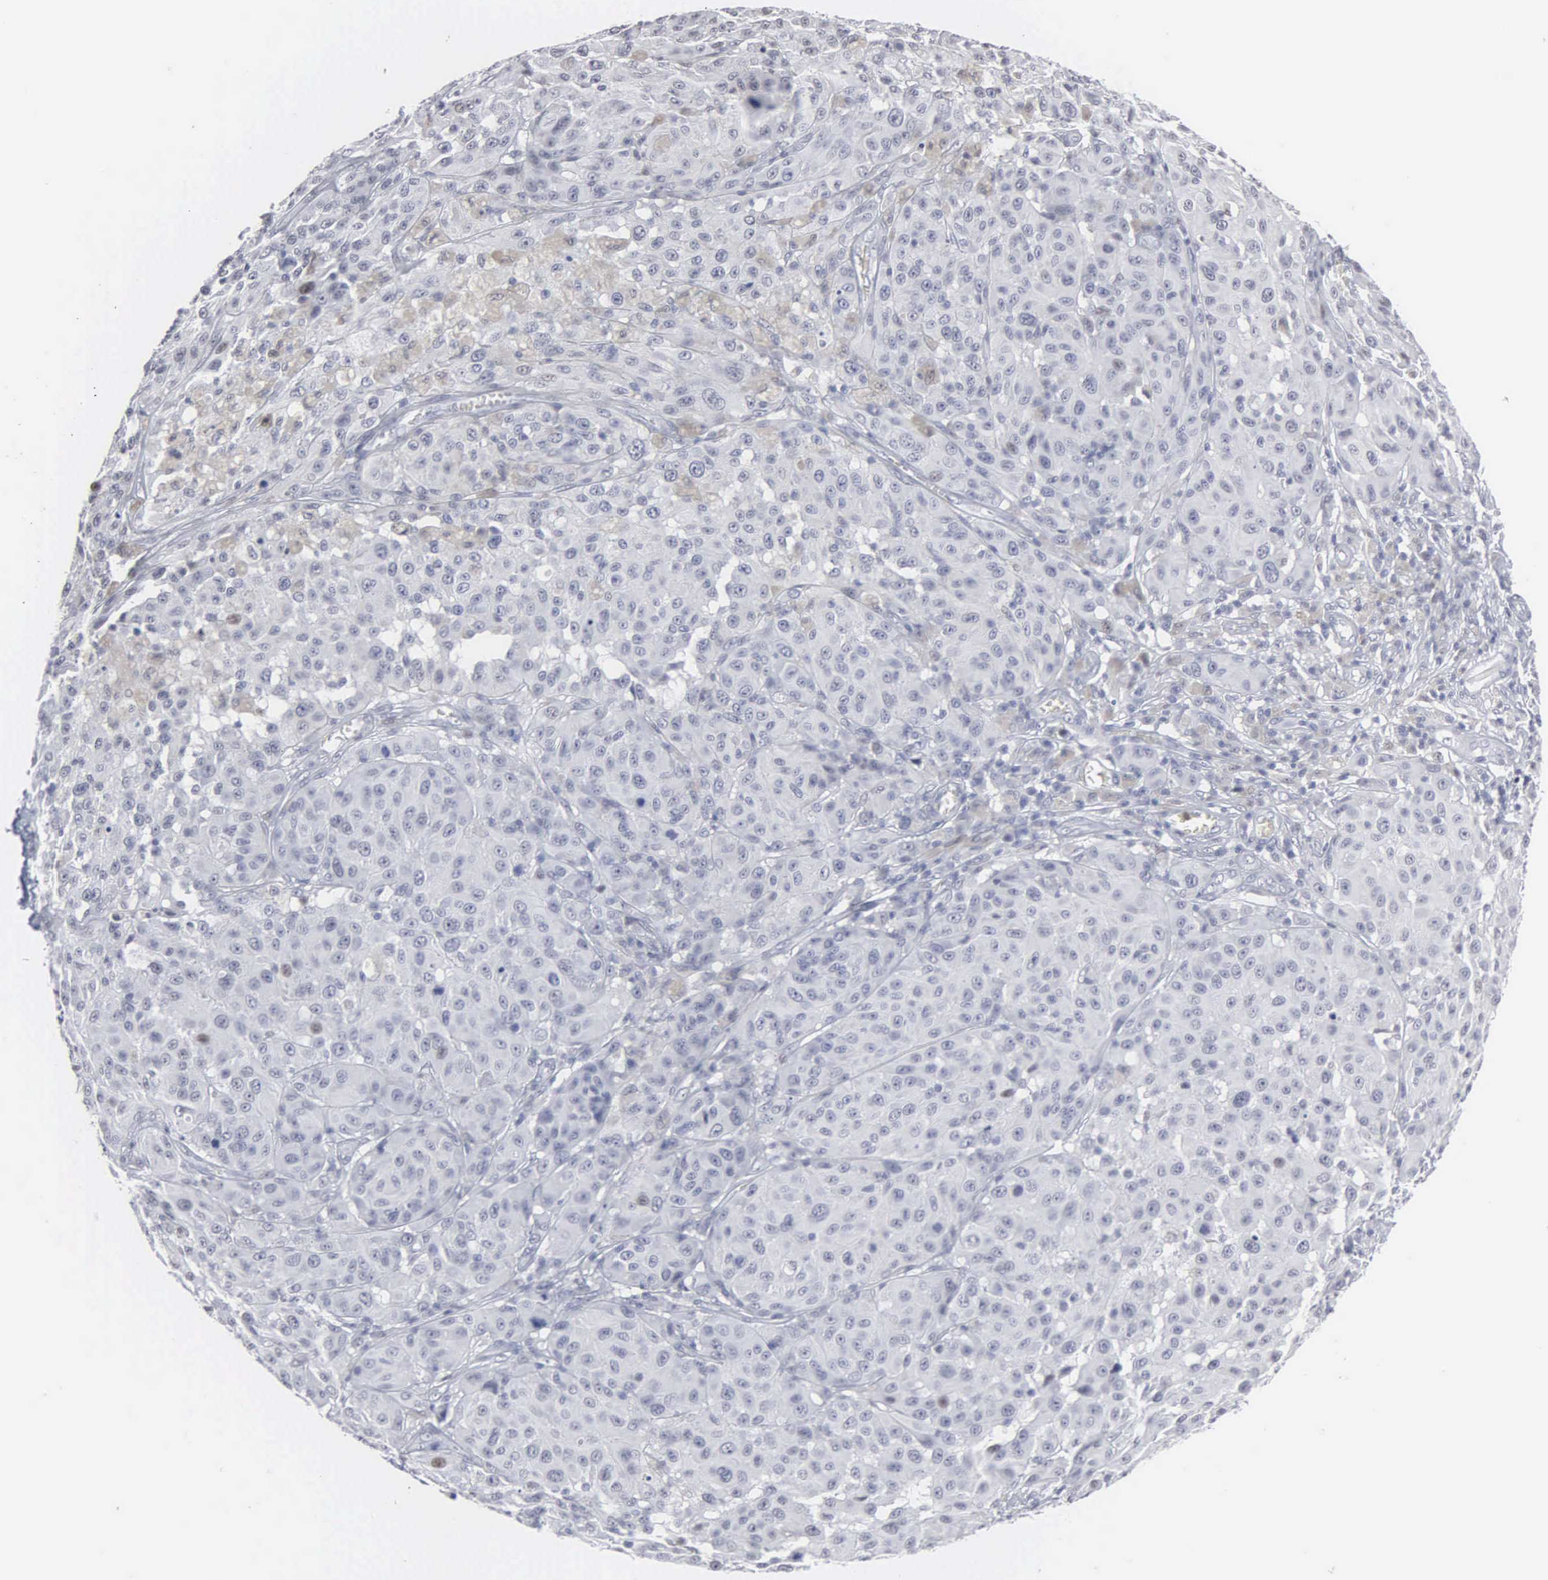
{"staining": {"intensity": "weak", "quantity": "<25%", "location": "cytoplasmic/membranous"}, "tissue": "melanoma", "cell_type": "Tumor cells", "image_type": "cancer", "snomed": [{"axis": "morphology", "description": "Malignant melanoma, NOS"}, {"axis": "topography", "description": "Skin"}], "caption": "The micrograph demonstrates no significant staining in tumor cells of melanoma.", "gene": "SPIN3", "patient": {"sex": "female", "age": 77}}